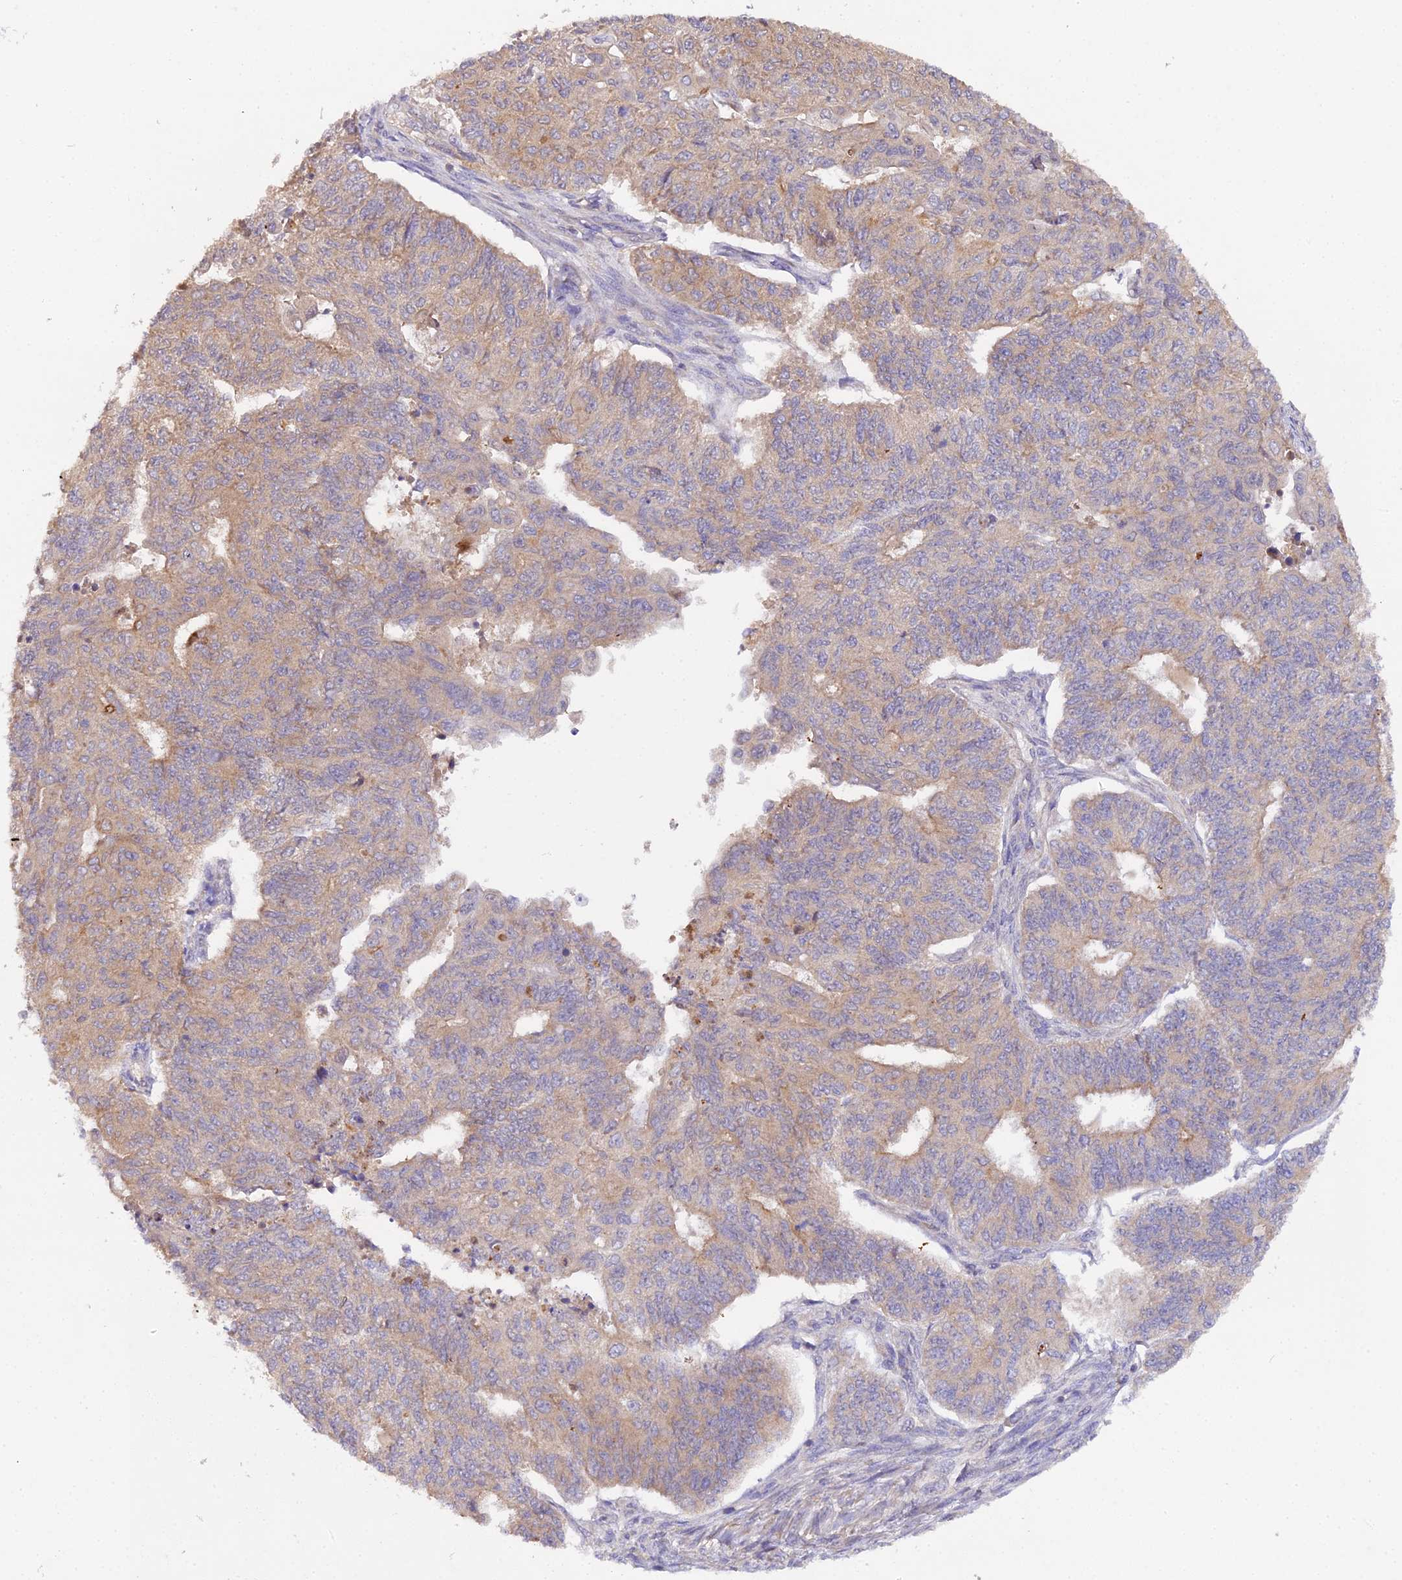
{"staining": {"intensity": "weak", "quantity": "25%-75%", "location": "cytoplasmic/membranous"}, "tissue": "endometrial cancer", "cell_type": "Tumor cells", "image_type": "cancer", "snomed": [{"axis": "morphology", "description": "Adenocarcinoma, NOS"}, {"axis": "topography", "description": "Endometrium"}], "caption": "IHC of endometrial cancer (adenocarcinoma) demonstrates low levels of weak cytoplasmic/membranous staining in about 25%-75% of tumor cells. Nuclei are stained in blue.", "gene": "TRIM26", "patient": {"sex": "female", "age": 32}}